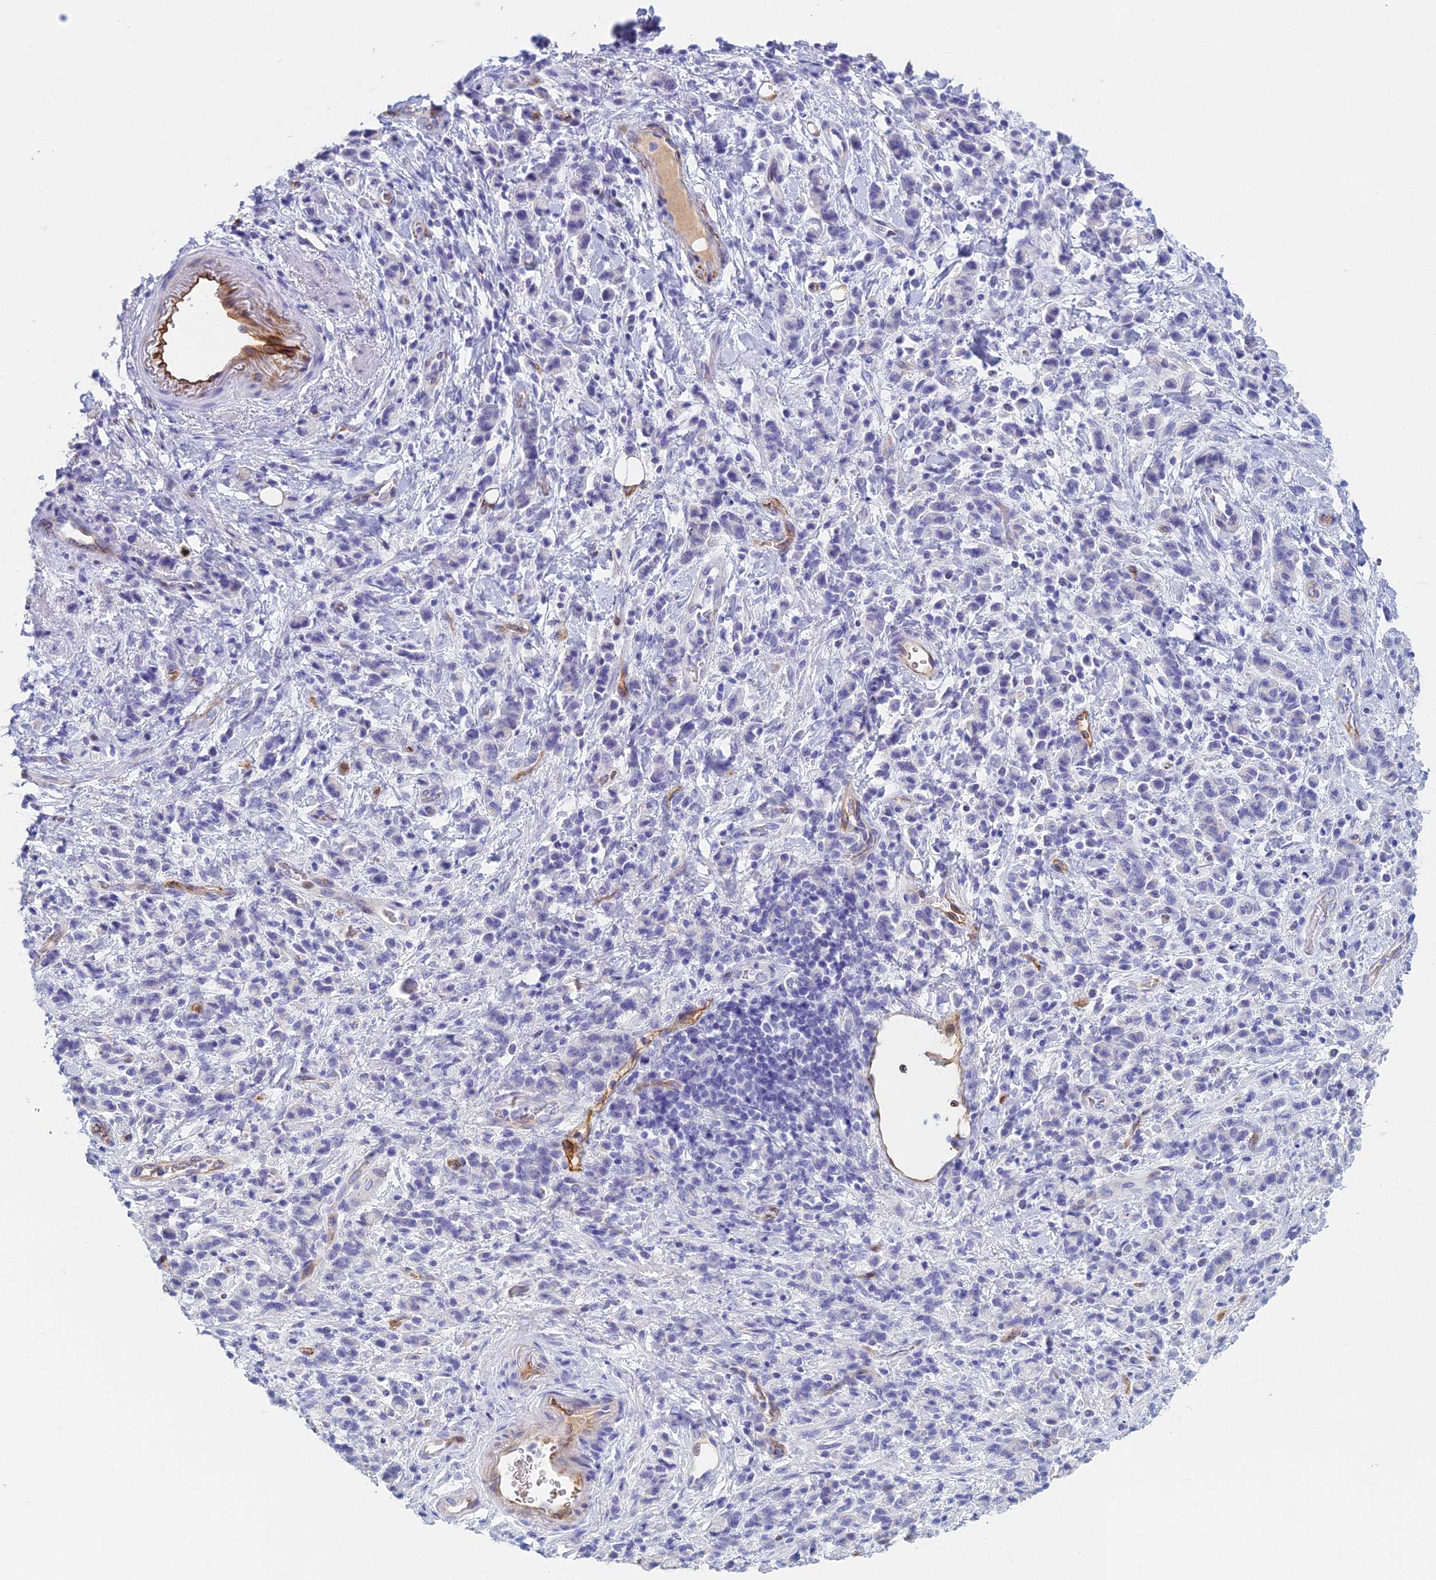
{"staining": {"intensity": "negative", "quantity": "none", "location": "none"}, "tissue": "stomach cancer", "cell_type": "Tumor cells", "image_type": "cancer", "snomed": [{"axis": "morphology", "description": "Adenocarcinoma, NOS"}, {"axis": "topography", "description": "Stomach"}], "caption": "DAB (3,3'-diaminobenzidine) immunohistochemical staining of human stomach cancer demonstrates no significant positivity in tumor cells.", "gene": "ETFRF1", "patient": {"sex": "male", "age": 77}}